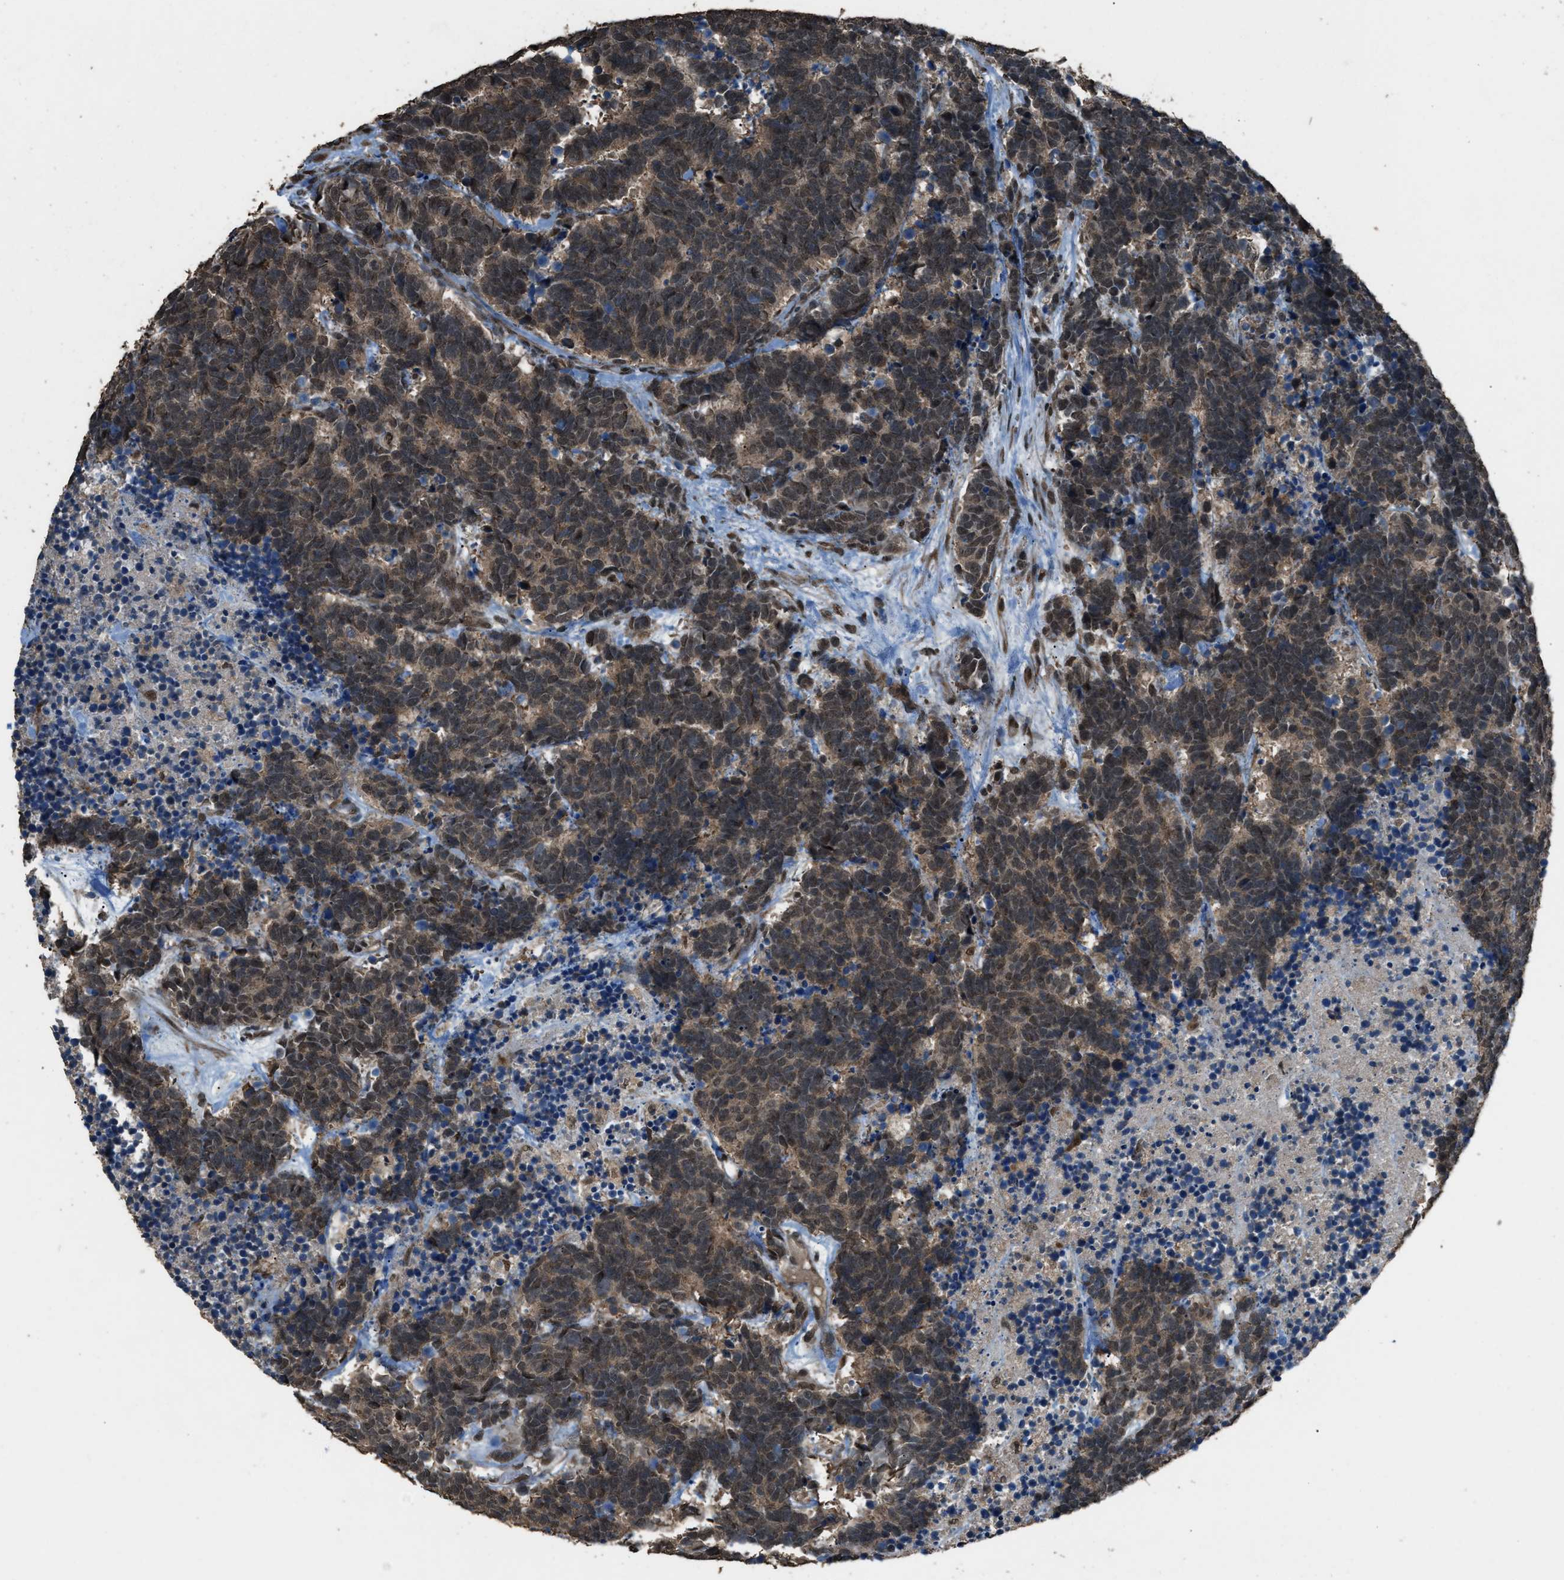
{"staining": {"intensity": "moderate", "quantity": ">75%", "location": "cytoplasmic/membranous,nuclear"}, "tissue": "carcinoid", "cell_type": "Tumor cells", "image_type": "cancer", "snomed": [{"axis": "morphology", "description": "Carcinoma, NOS"}, {"axis": "morphology", "description": "Carcinoid, malignant, NOS"}, {"axis": "topography", "description": "Urinary bladder"}], "caption": "This image demonstrates immunohistochemistry staining of carcinoid (malignant), with medium moderate cytoplasmic/membranous and nuclear expression in approximately >75% of tumor cells.", "gene": "SERTAD2", "patient": {"sex": "male", "age": 57}}